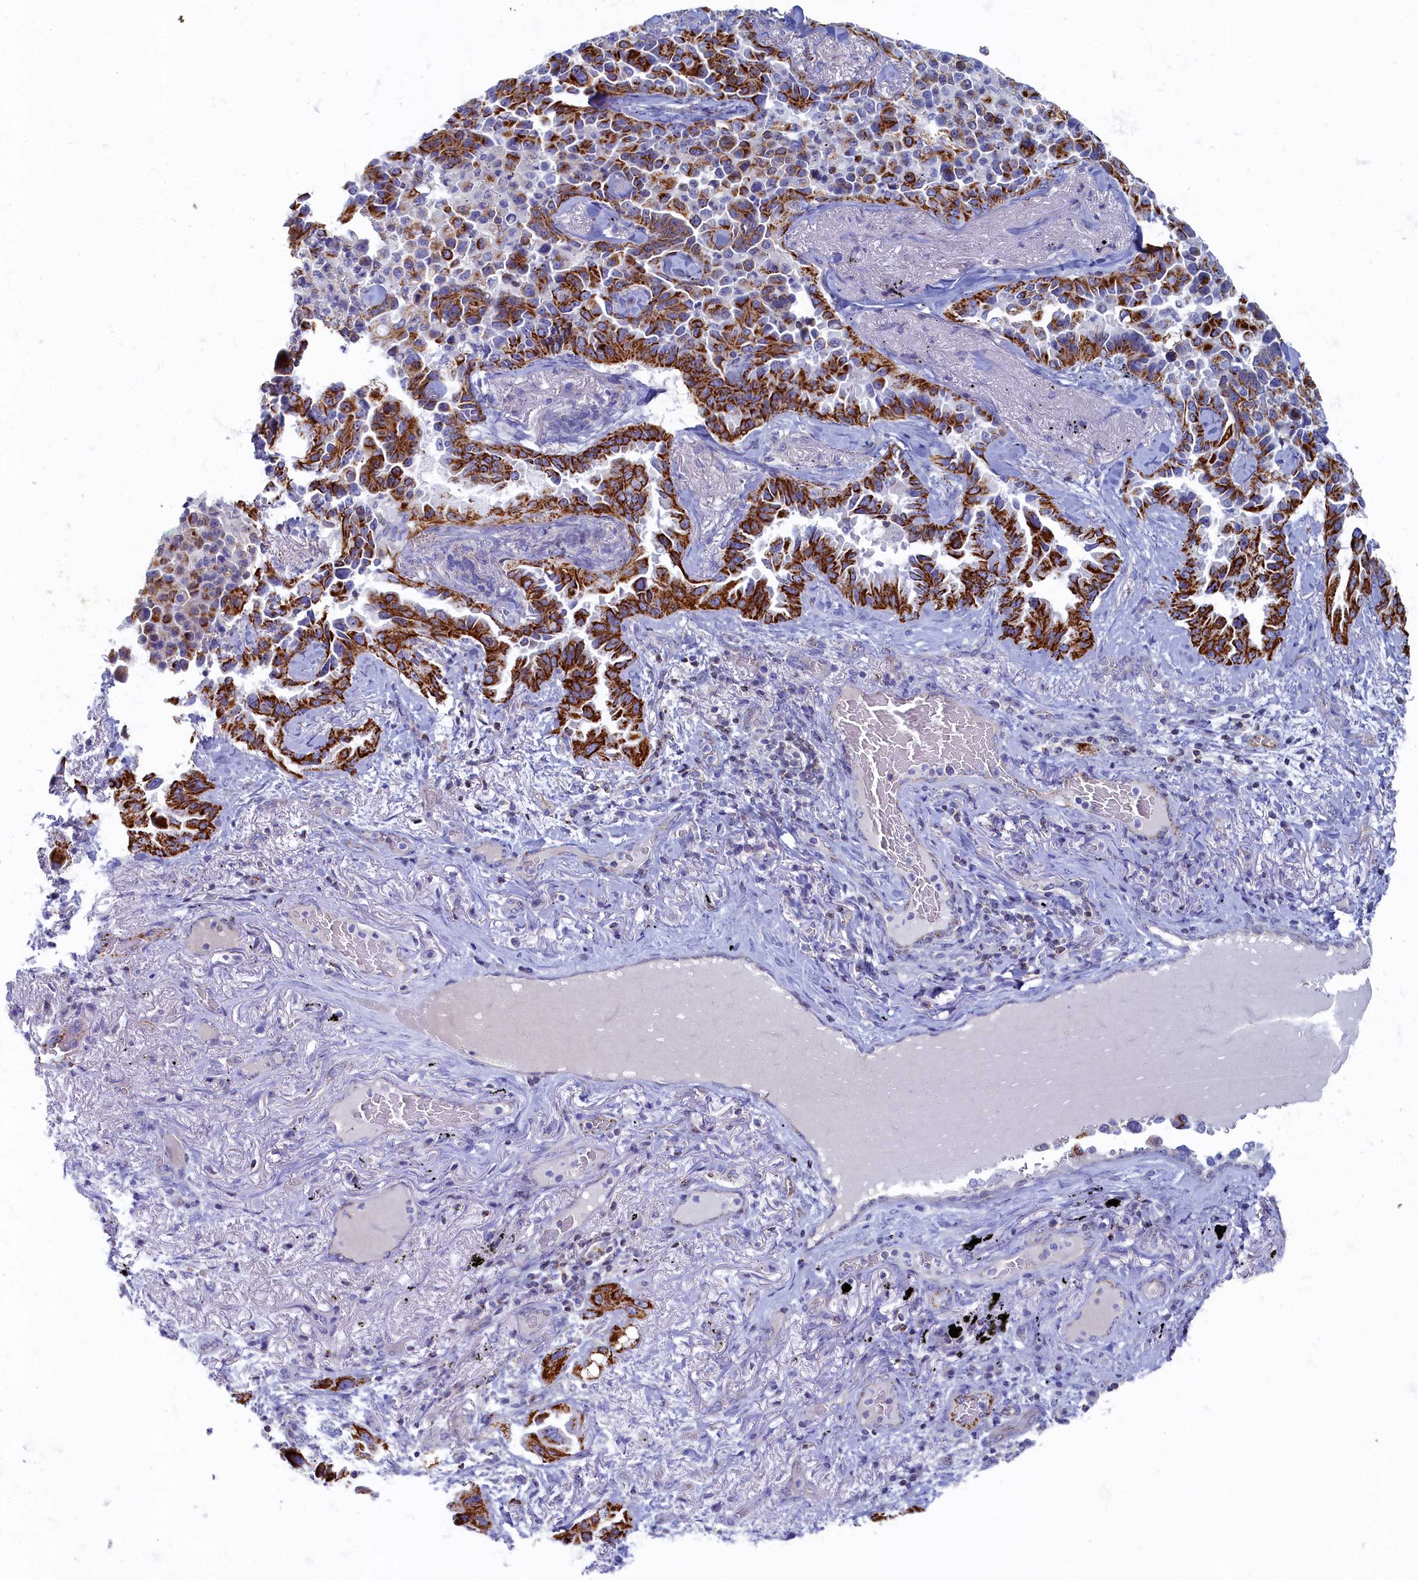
{"staining": {"intensity": "strong", "quantity": "25%-75%", "location": "cytoplasmic/membranous"}, "tissue": "lung cancer", "cell_type": "Tumor cells", "image_type": "cancer", "snomed": [{"axis": "morphology", "description": "Adenocarcinoma, NOS"}, {"axis": "topography", "description": "Lung"}], "caption": "Adenocarcinoma (lung) stained for a protein displays strong cytoplasmic/membranous positivity in tumor cells.", "gene": "OCIAD2", "patient": {"sex": "female", "age": 67}}